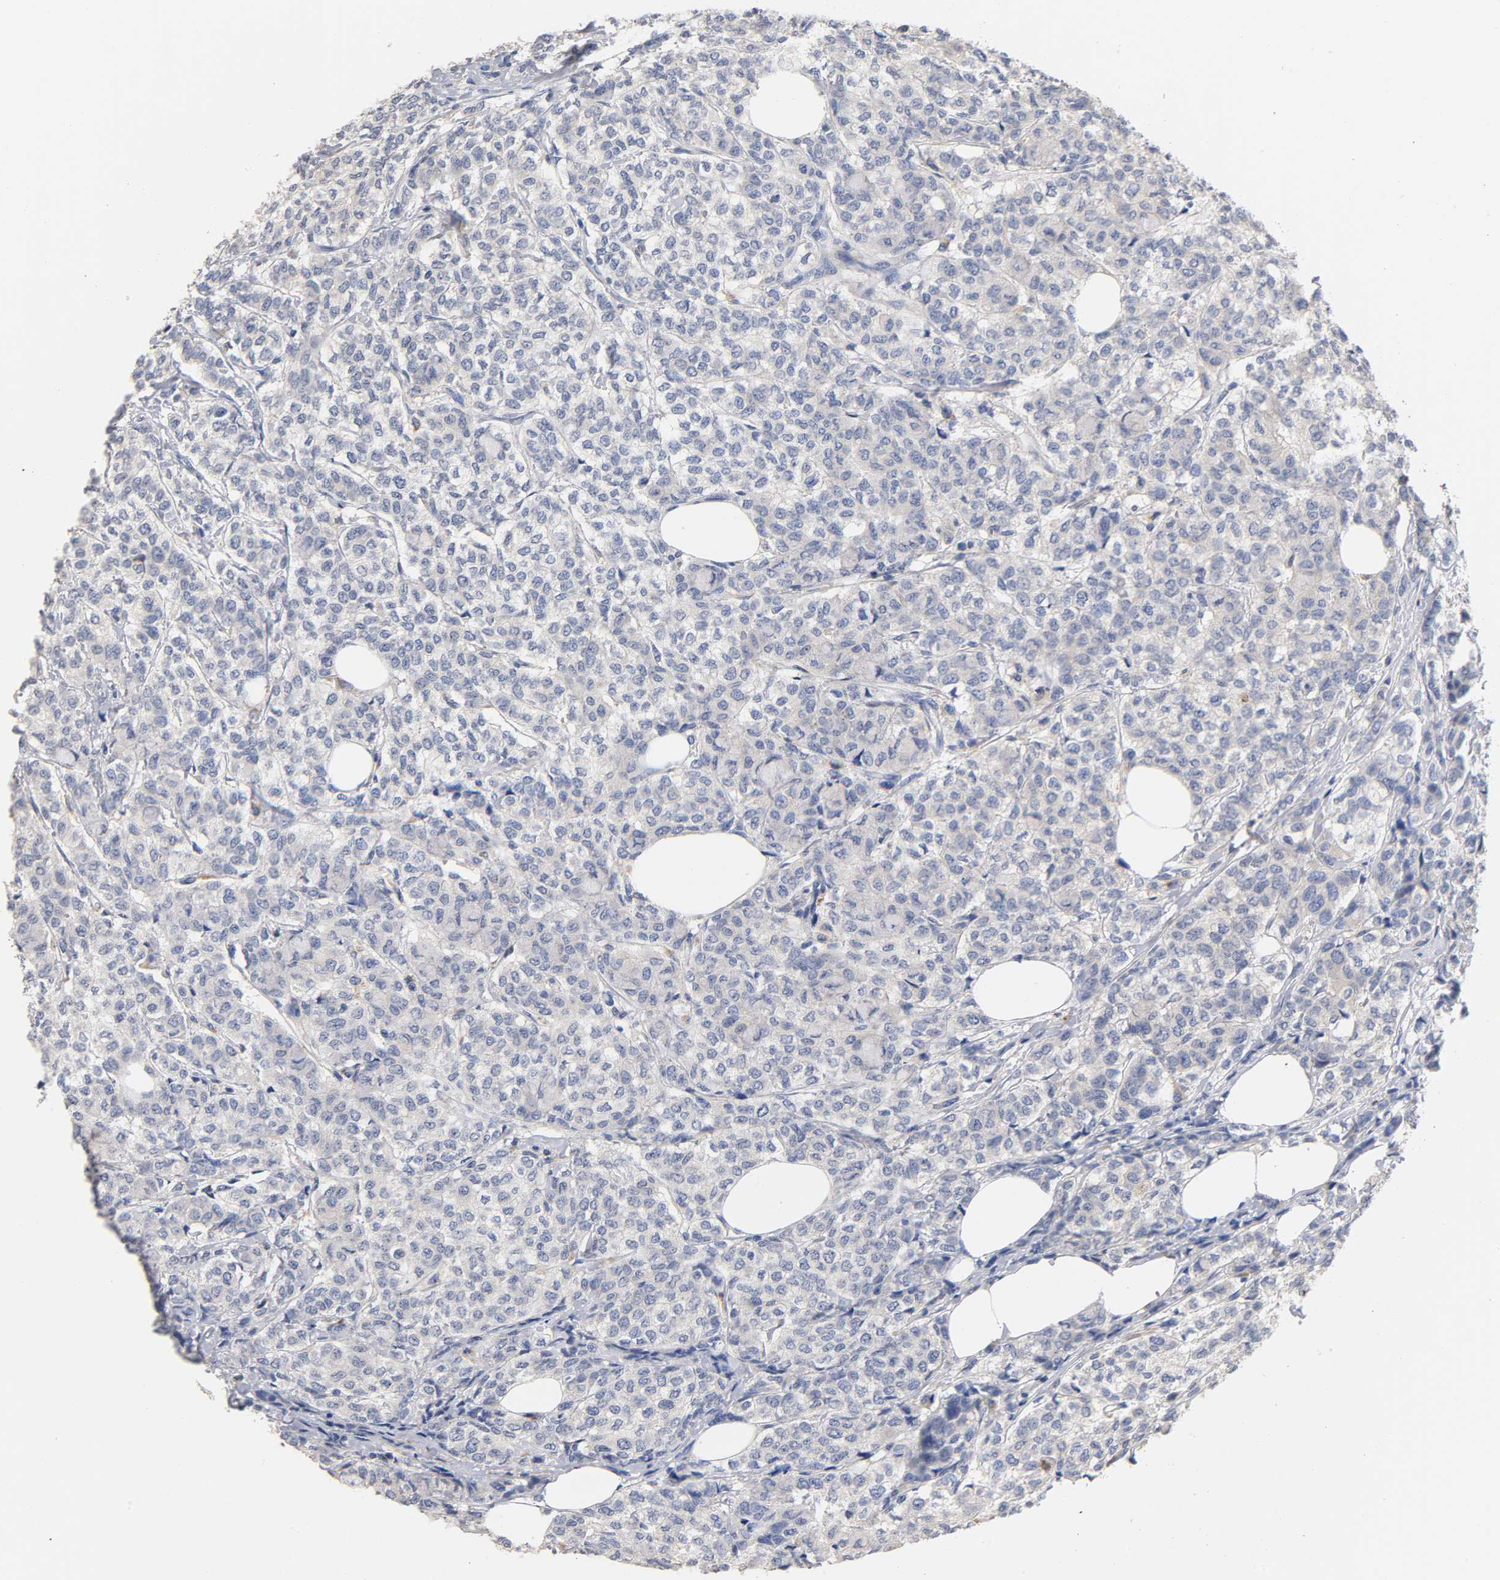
{"staining": {"intensity": "negative", "quantity": "none", "location": "none"}, "tissue": "breast cancer", "cell_type": "Tumor cells", "image_type": "cancer", "snomed": [{"axis": "morphology", "description": "Lobular carcinoma"}, {"axis": "topography", "description": "Breast"}], "caption": "A photomicrograph of breast cancer (lobular carcinoma) stained for a protein exhibits no brown staining in tumor cells. (Stains: DAB IHC with hematoxylin counter stain, Microscopy: brightfield microscopy at high magnification).", "gene": "SEMA5A", "patient": {"sex": "female", "age": 60}}